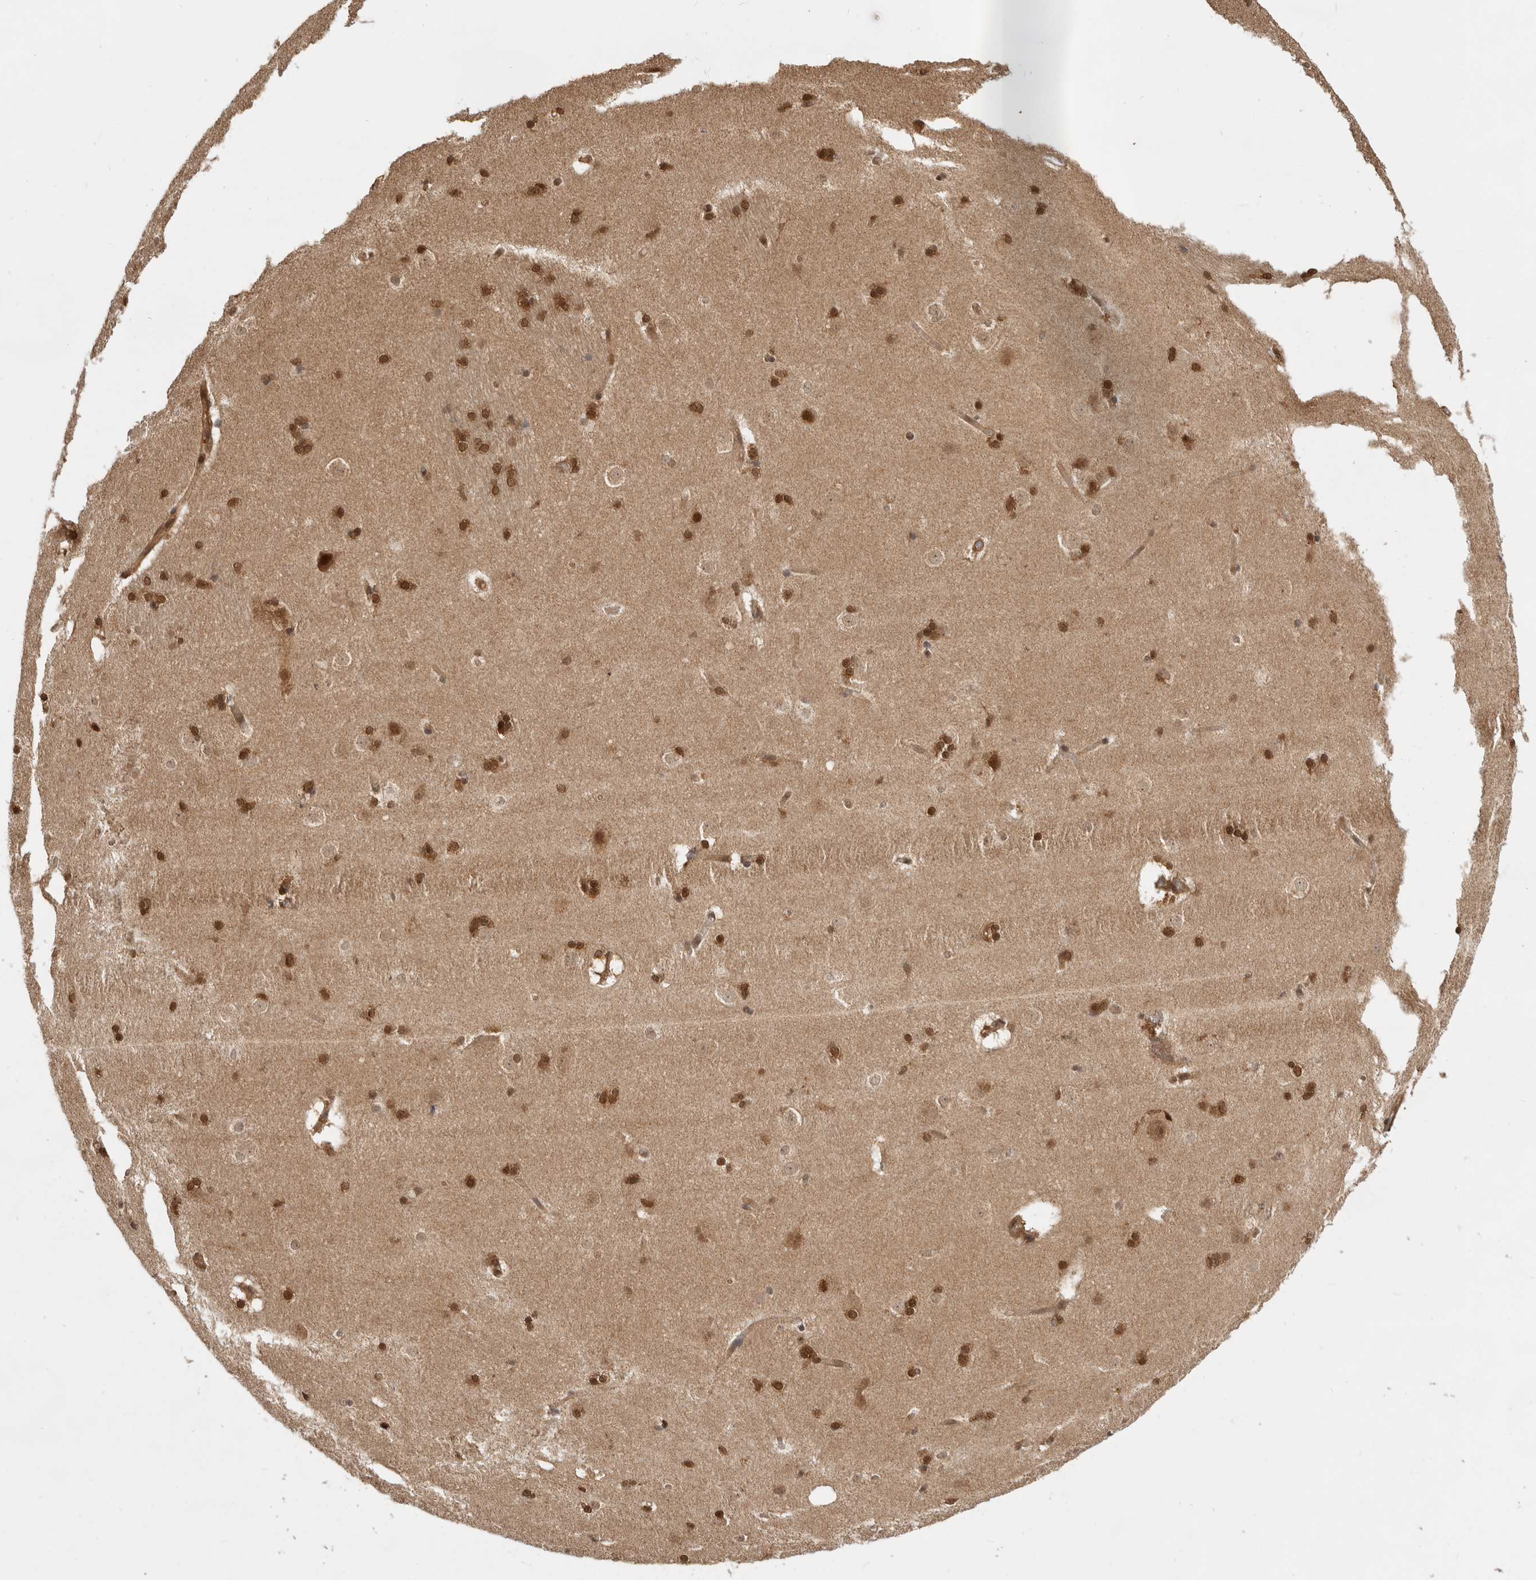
{"staining": {"intensity": "moderate", "quantity": ">75%", "location": "nuclear"}, "tissue": "caudate", "cell_type": "Glial cells", "image_type": "normal", "snomed": [{"axis": "morphology", "description": "Normal tissue, NOS"}, {"axis": "topography", "description": "Lateral ventricle wall"}], "caption": "A histopathology image showing moderate nuclear staining in approximately >75% of glial cells in benign caudate, as visualized by brown immunohistochemical staining.", "gene": "ADPRS", "patient": {"sex": "female", "age": 19}}